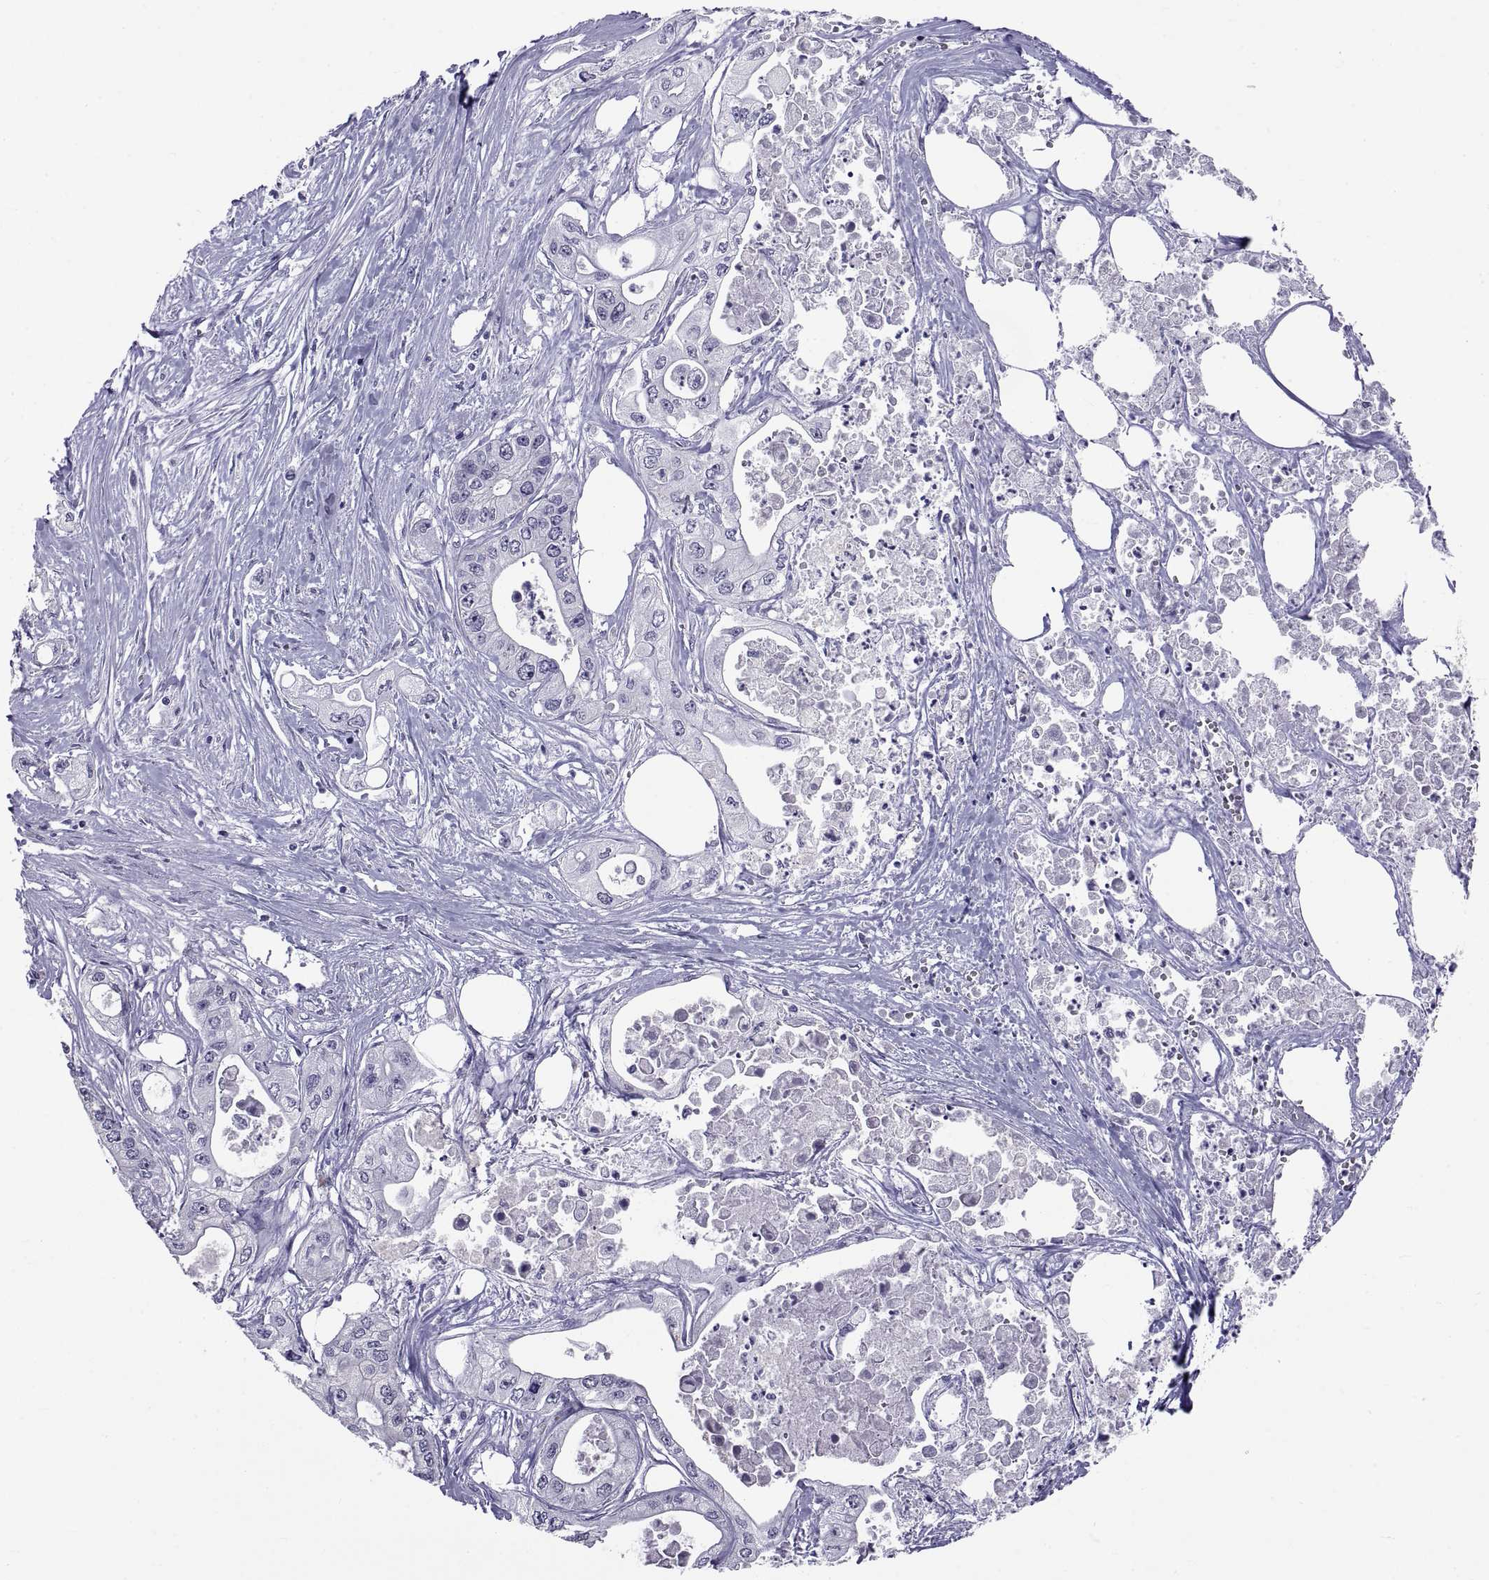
{"staining": {"intensity": "negative", "quantity": "none", "location": "none"}, "tissue": "pancreatic cancer", "cell_type": "Tumor cells", "image_type": "cancer", "snomed": [{"axis": "morphology", "description": "Adenocarcinoma, NOS"}, {"axis": "topography", "description": "Pancreas"}], "caption": "Immunohistochemistry photomicrograph of neoplastic tissue: pancreatic cancer (adenocarcinoma) stained with DAB reveals no significant protein expression in tumor cells. (Stains: DAB IHC with hematoxylin counter stain, Microscopy: brightfield microscopy at high magnification).", "gene": "TGFBR3L", "patient": {"sex": "male", "age": 70}}